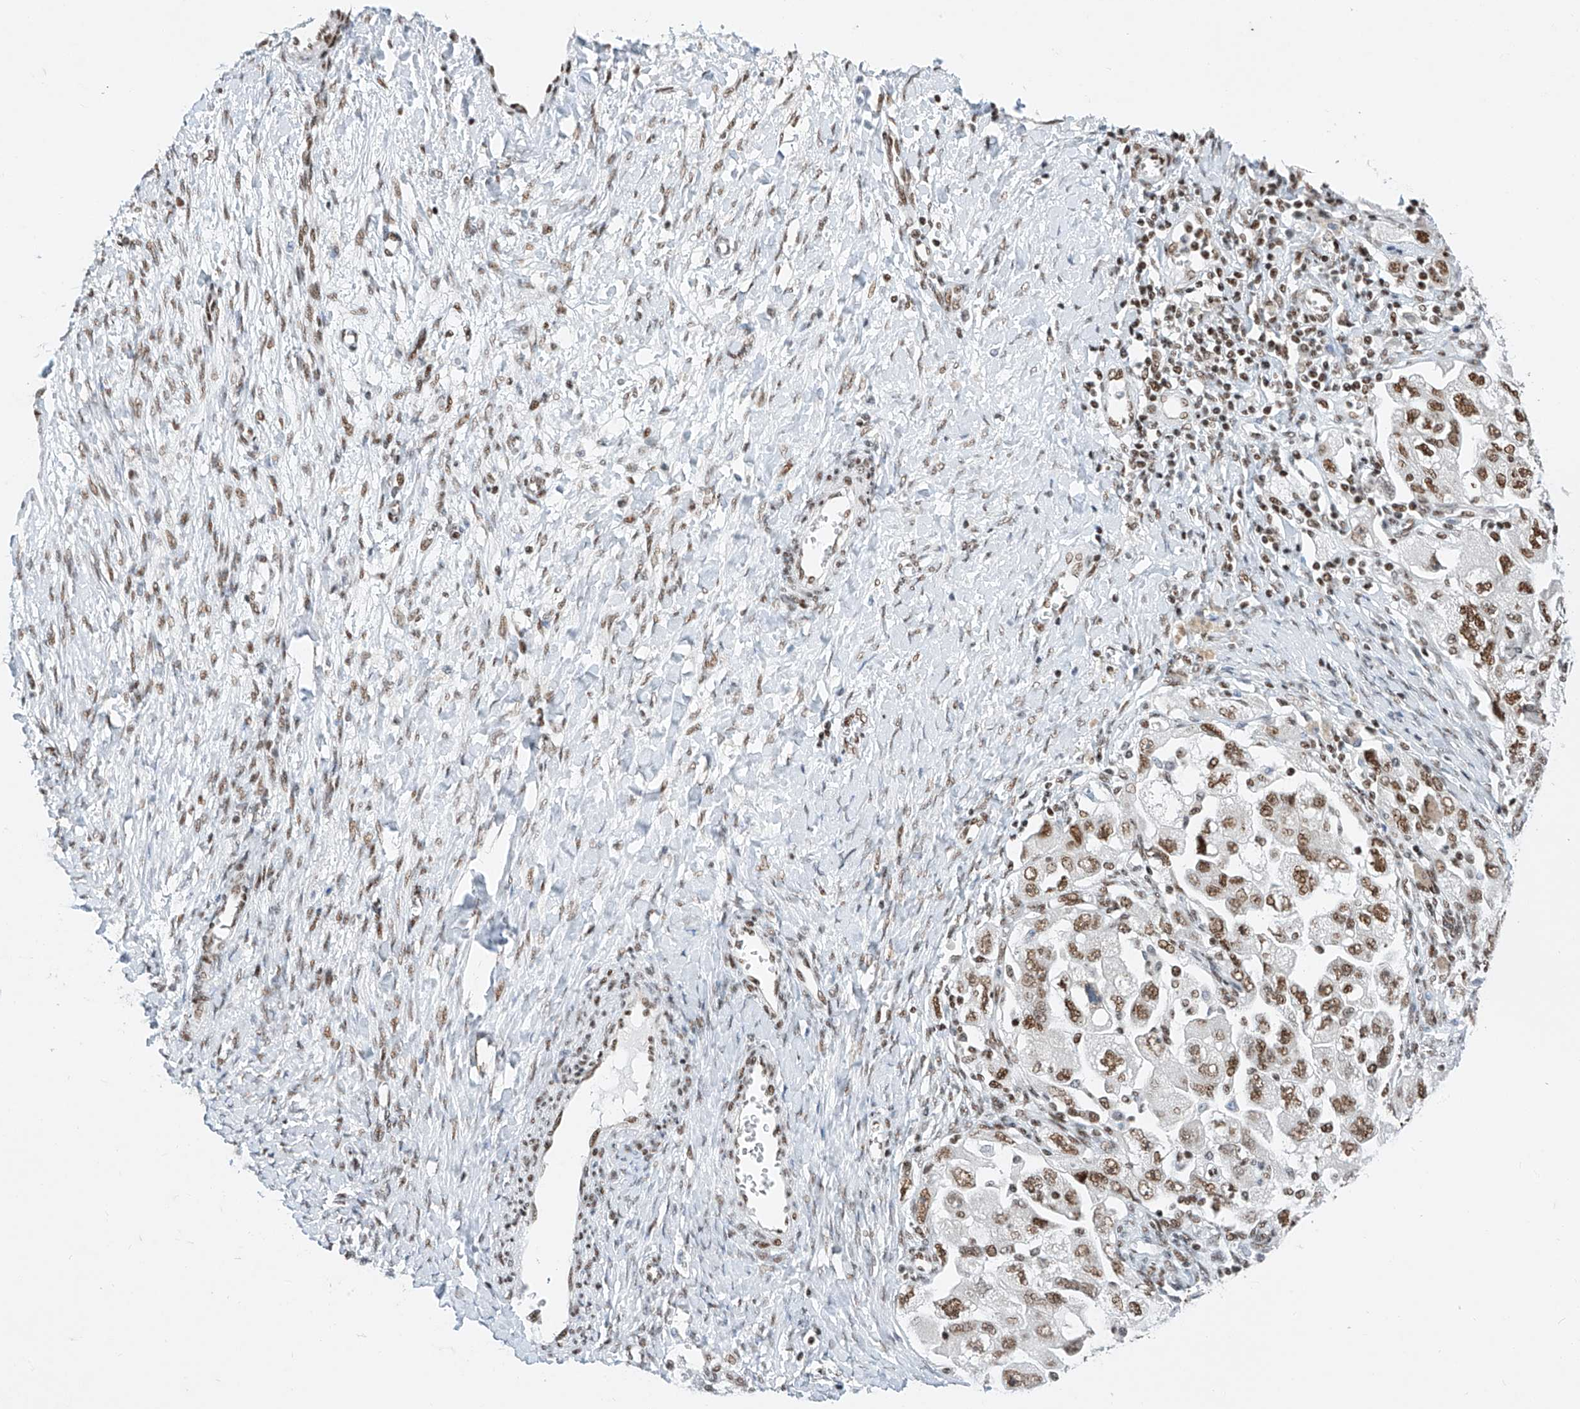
{"staining": {"intensity": "moderate", "quantity": ">75%", "location": "nuclear"}, "tissue": "ovarian cancer", "cell_type": "Tumor cells", "image_type": "cancer", "snomed": [{"axis": "morphology", "description": "Carcinoma, NOS"}, {"axis": "morphology", "description": "Cystadenocarcinoma, serous, NOS"}, {"axis": "topography", "description": "Ovary"}], "caption": "Moderate nuclear staining is present in approximately >75% of tumor cells in ovarian carcinoma.", "gene": "TAF4", "patient": {"sex": "female", "age": 69}}